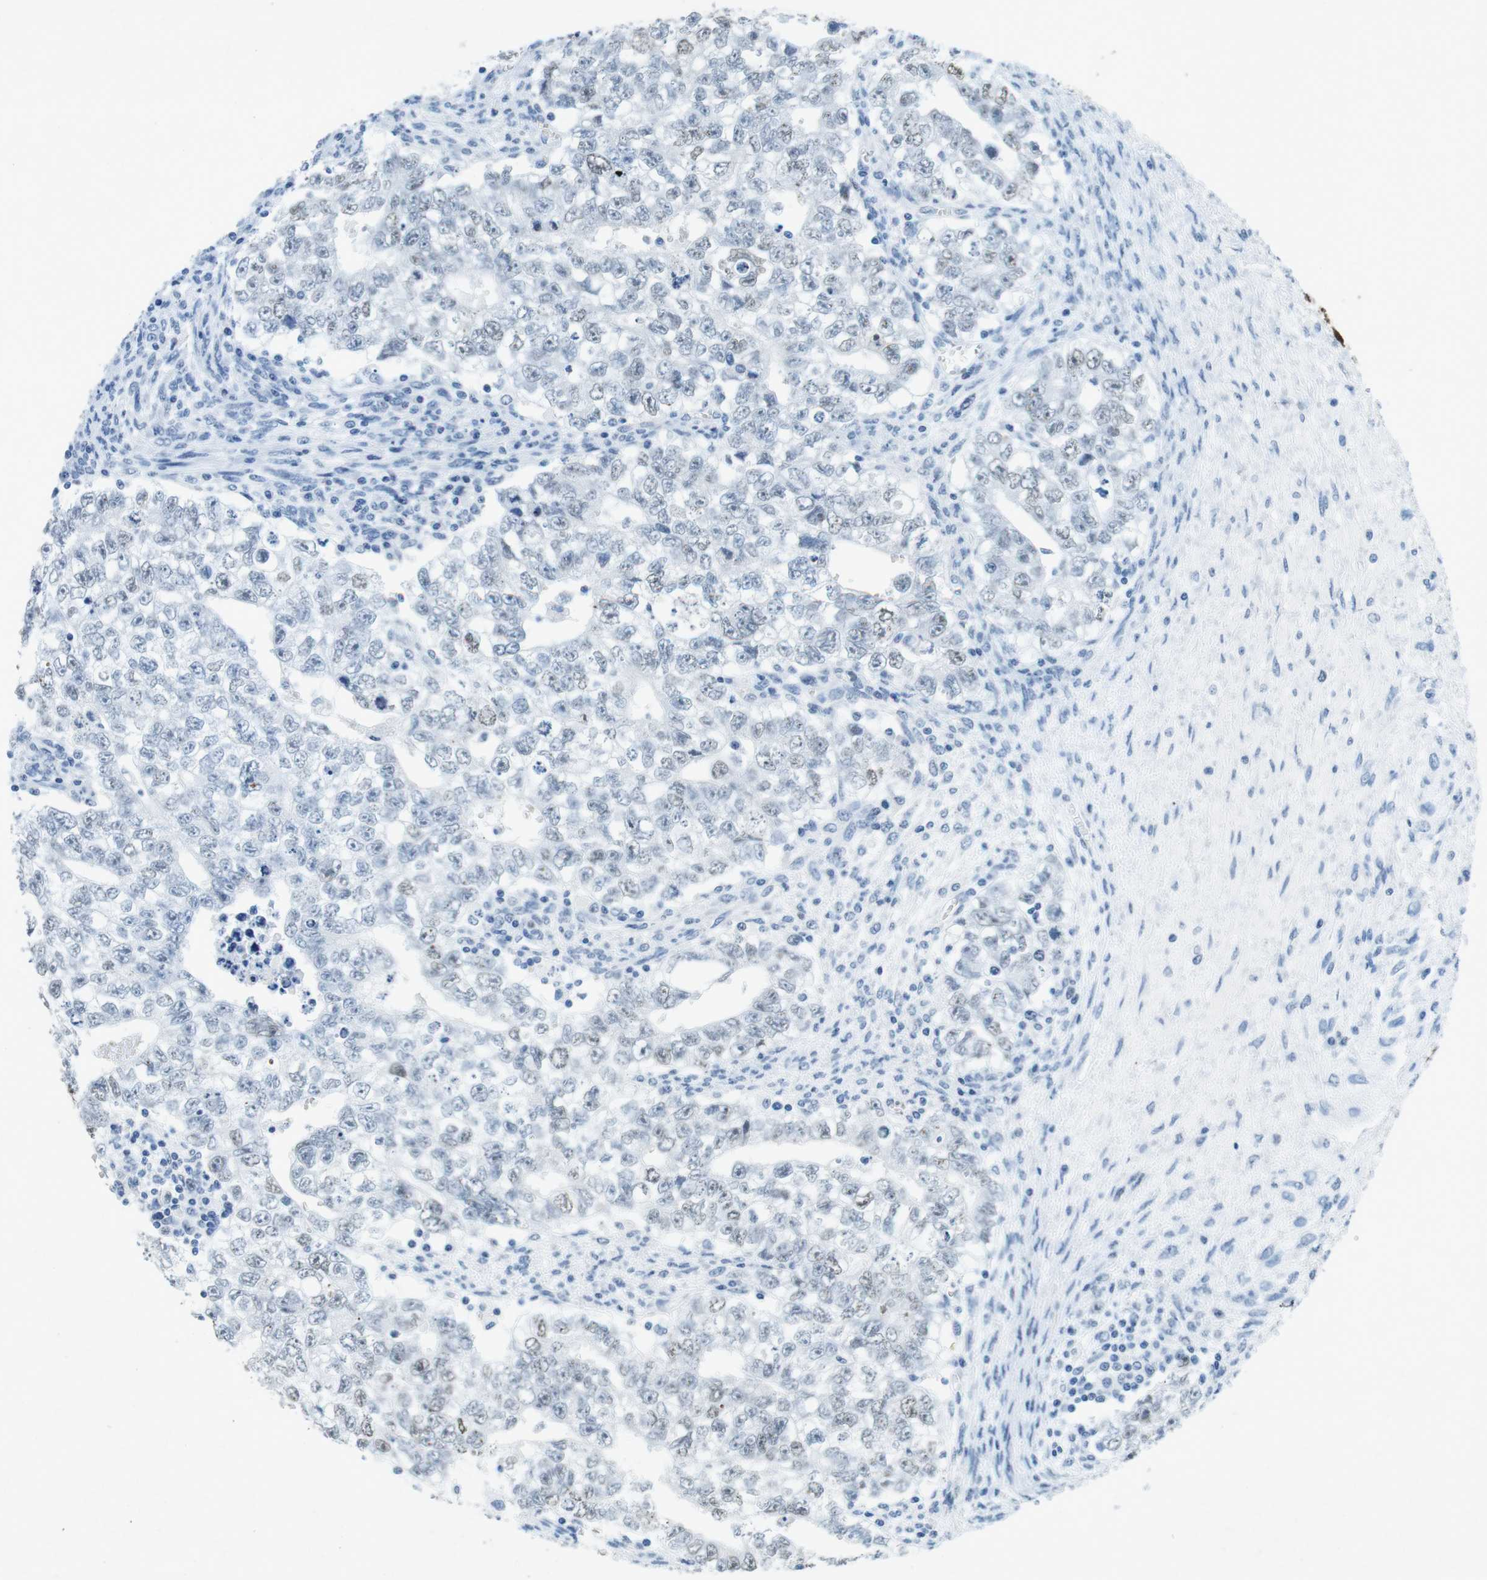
{"staining": {"intensity": "weak", "quantity": "<25%", "location": "nuclear"}, "tissue": "testis cancer", "cell_type": "Tumor cells", "image_type": "cancer", "snomed": [{"axis": "morphology", "description": "Seminoma, NOS"}, {"axis": "morphology", "description": "Carcinoma, Embryonal, NOS"}, {"axis": "topography", "description": "Testis"}], "caption": "Protein analysis of testis cancer (seminoma) shows no significant staining in tumor cells.", "gene": "CTAG1B", "patient": {"sex": "male", "age": 38}}